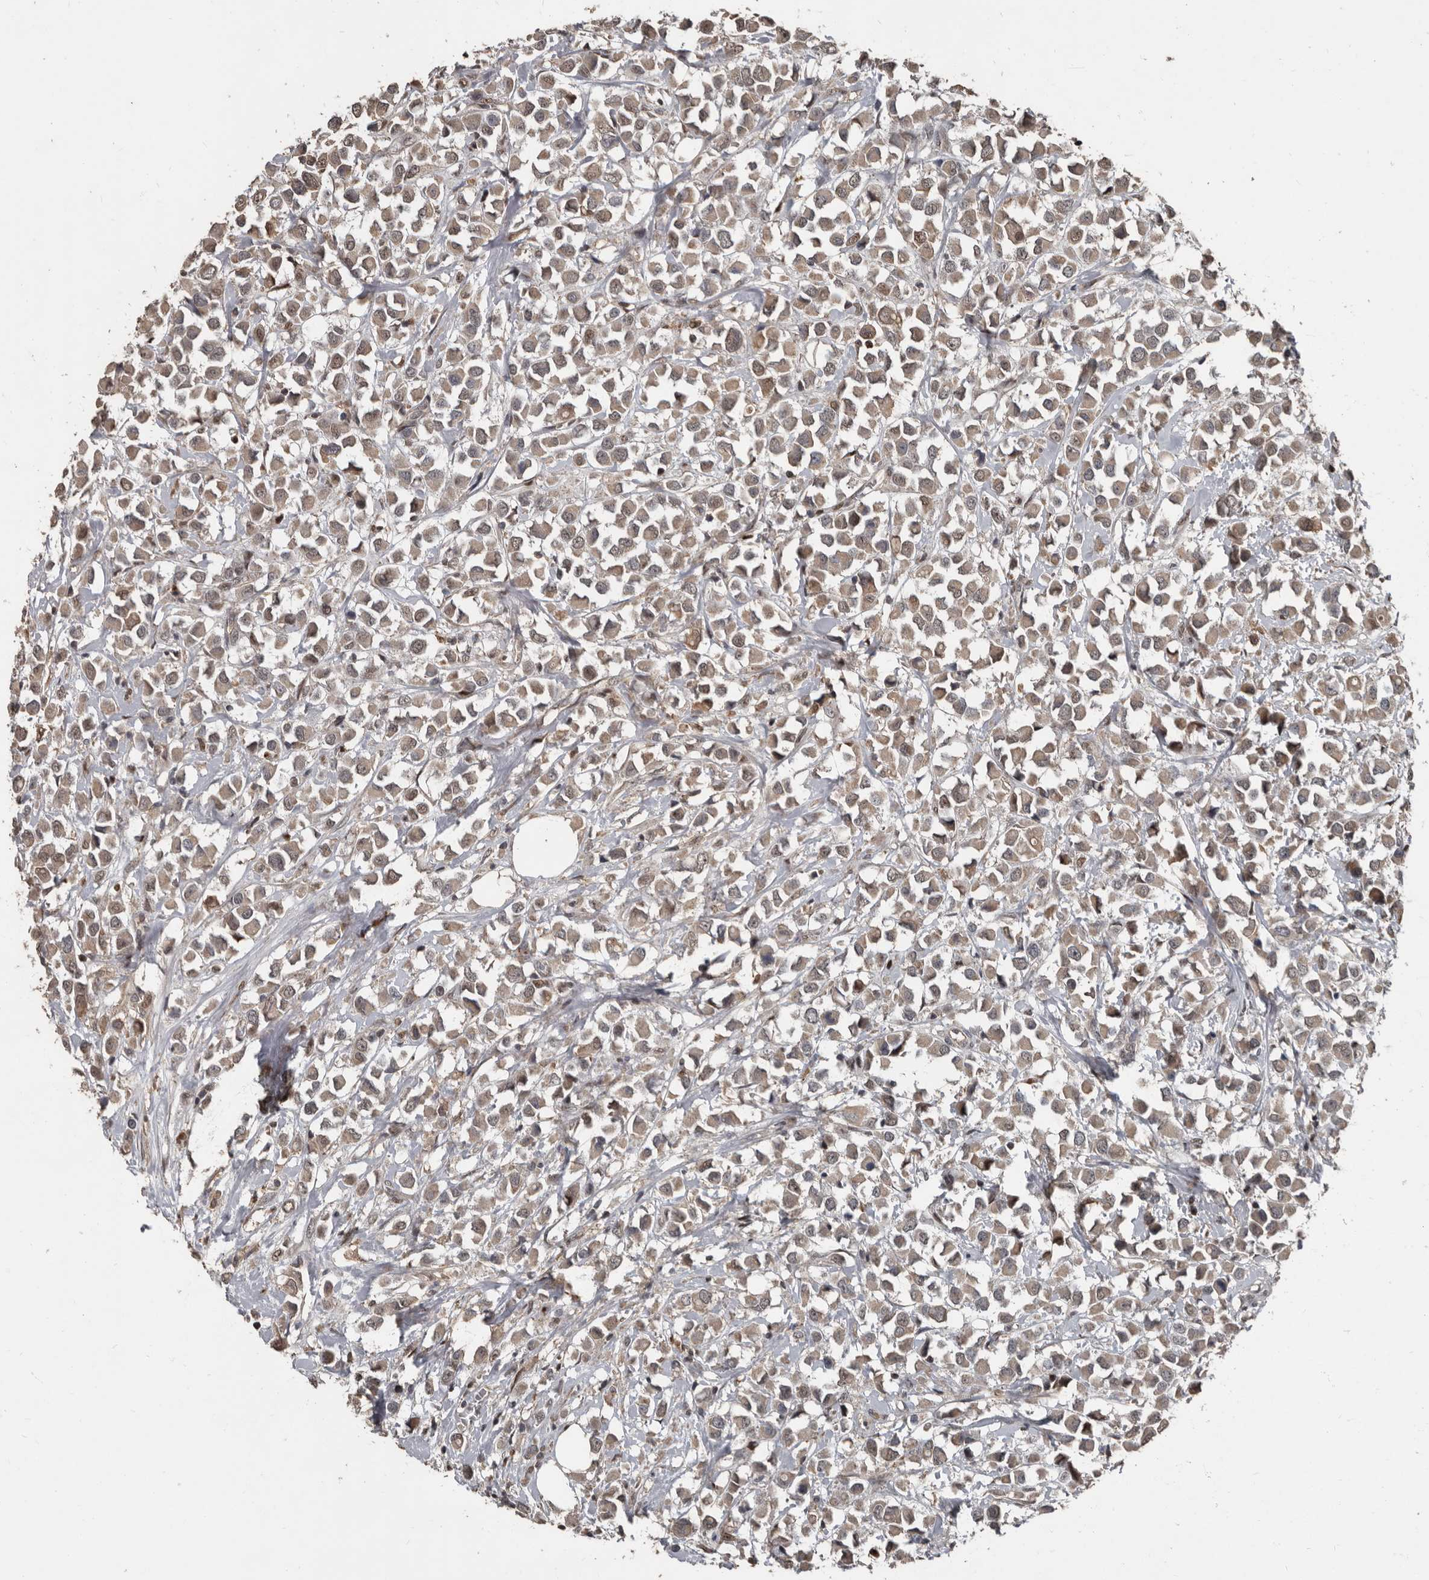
{"staining": {"intensity": "weak", "quantity": ">75%", "location": "cytoplasmic/membranous,nuclear"}, "tissue": "breast cancer", "cell_type": "Tumor cells", "image_type": "cancer", "snomed": [{"axis": "morphology", "description": "Duct carcinoma"}, {"axis": "topography", "description": "Breast"}], "caption": "Immunohistochemical staining of human breast cancer (infiltrating ductal carcinoma) demonstrates low levels of weak cytoplasmic/membranous and nuclear staining in about >75% of tumor cells.", "gene": "FSBP", "patient": {"sex": "female", "age": 61}}